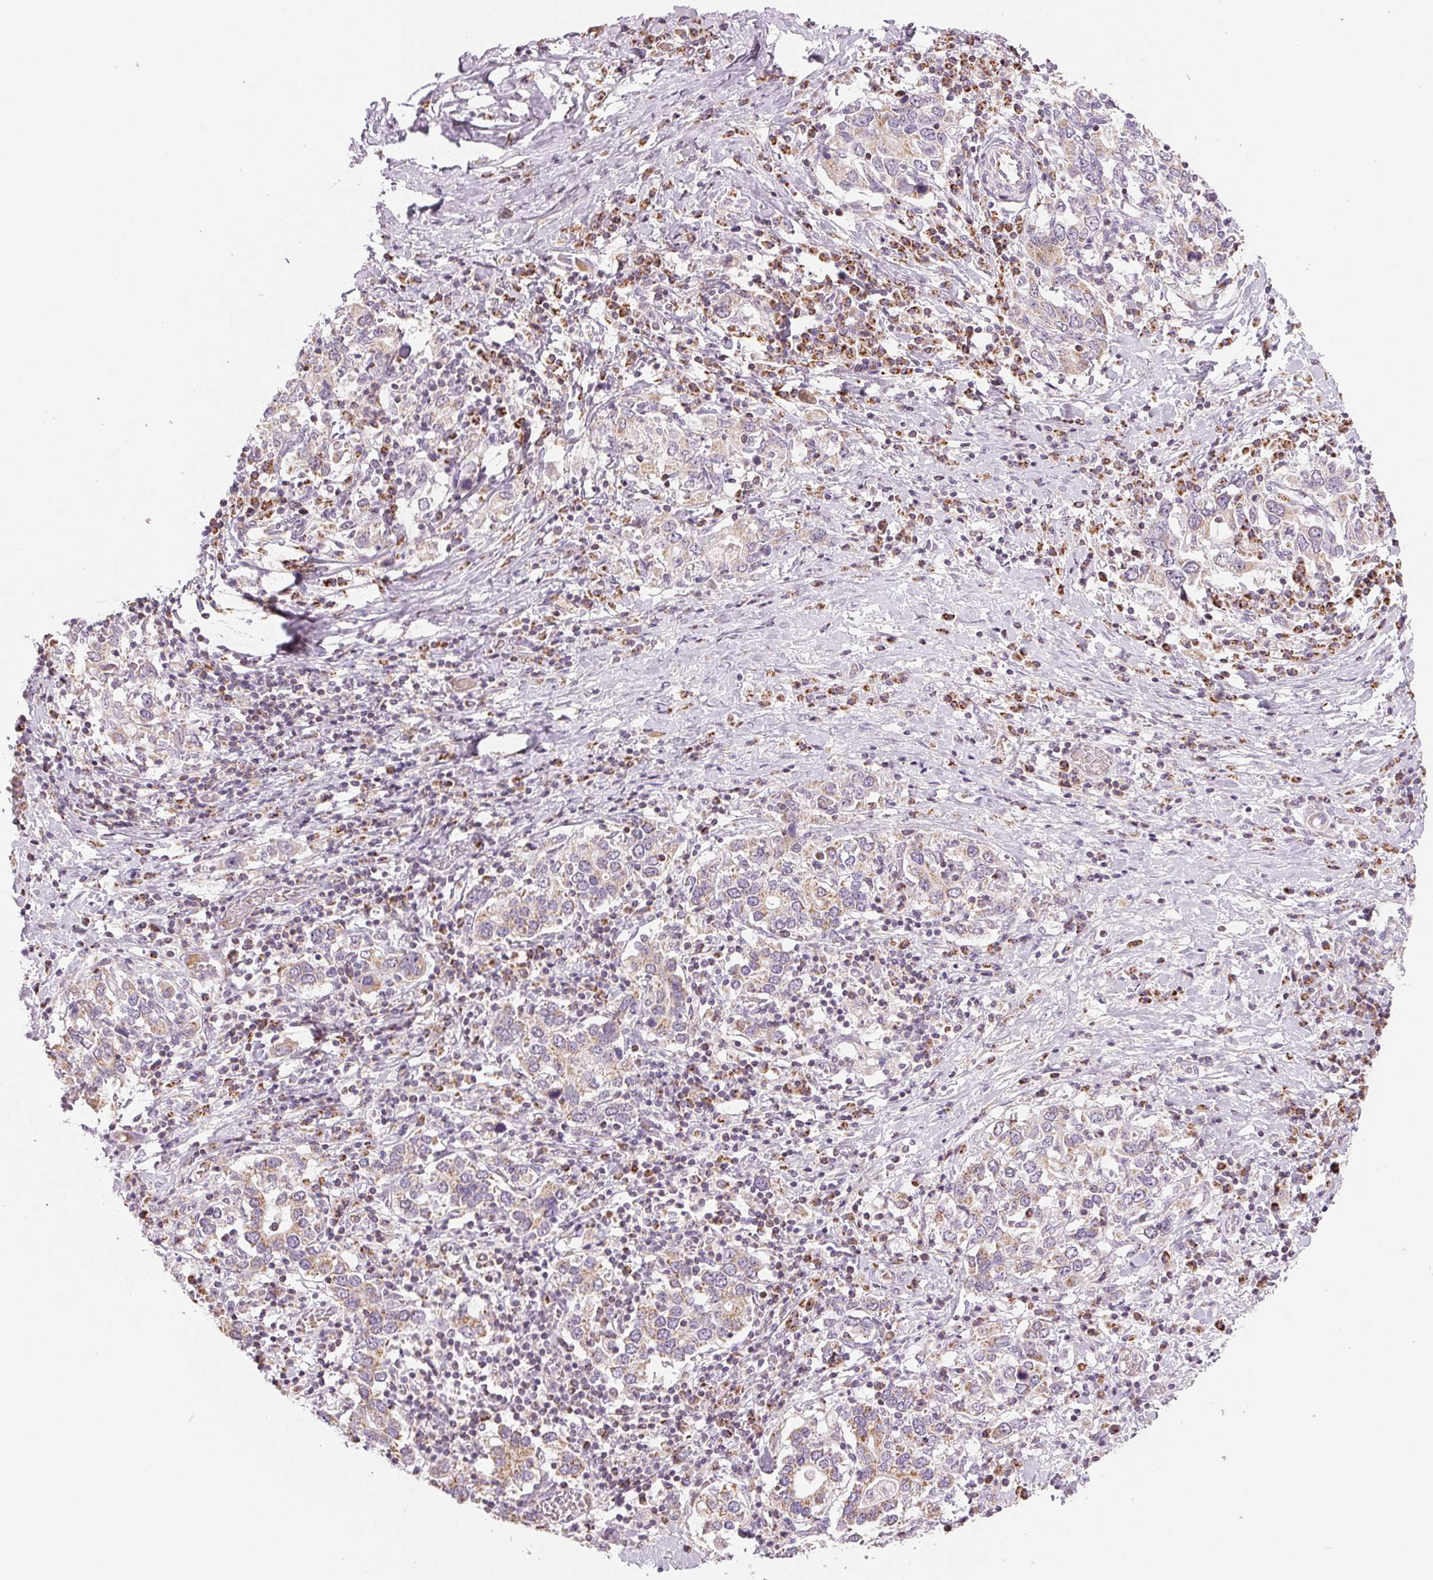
{"staining": {"intensity": "weak", "quantity": "<25%", "location": "cytoplasmic/membranous"}, "tissue": "stomach cancer", "cell_type": "Tumor cells", "image_type": "cancer", "snomed": [{"axis": "morphology", "description": "Adenocarcinoma, NOS"}, {"axis": "topography", "description": "Stomach, upper"}, {"axis": "topography", "description": "Stomach"}], "caption": "Stomach cancer stained for a protein using immunohistochemistry (IHC) displays no positivity tumor cells.", "gene": "HINT2", "patient": {"sex": "male", "age": 62}}